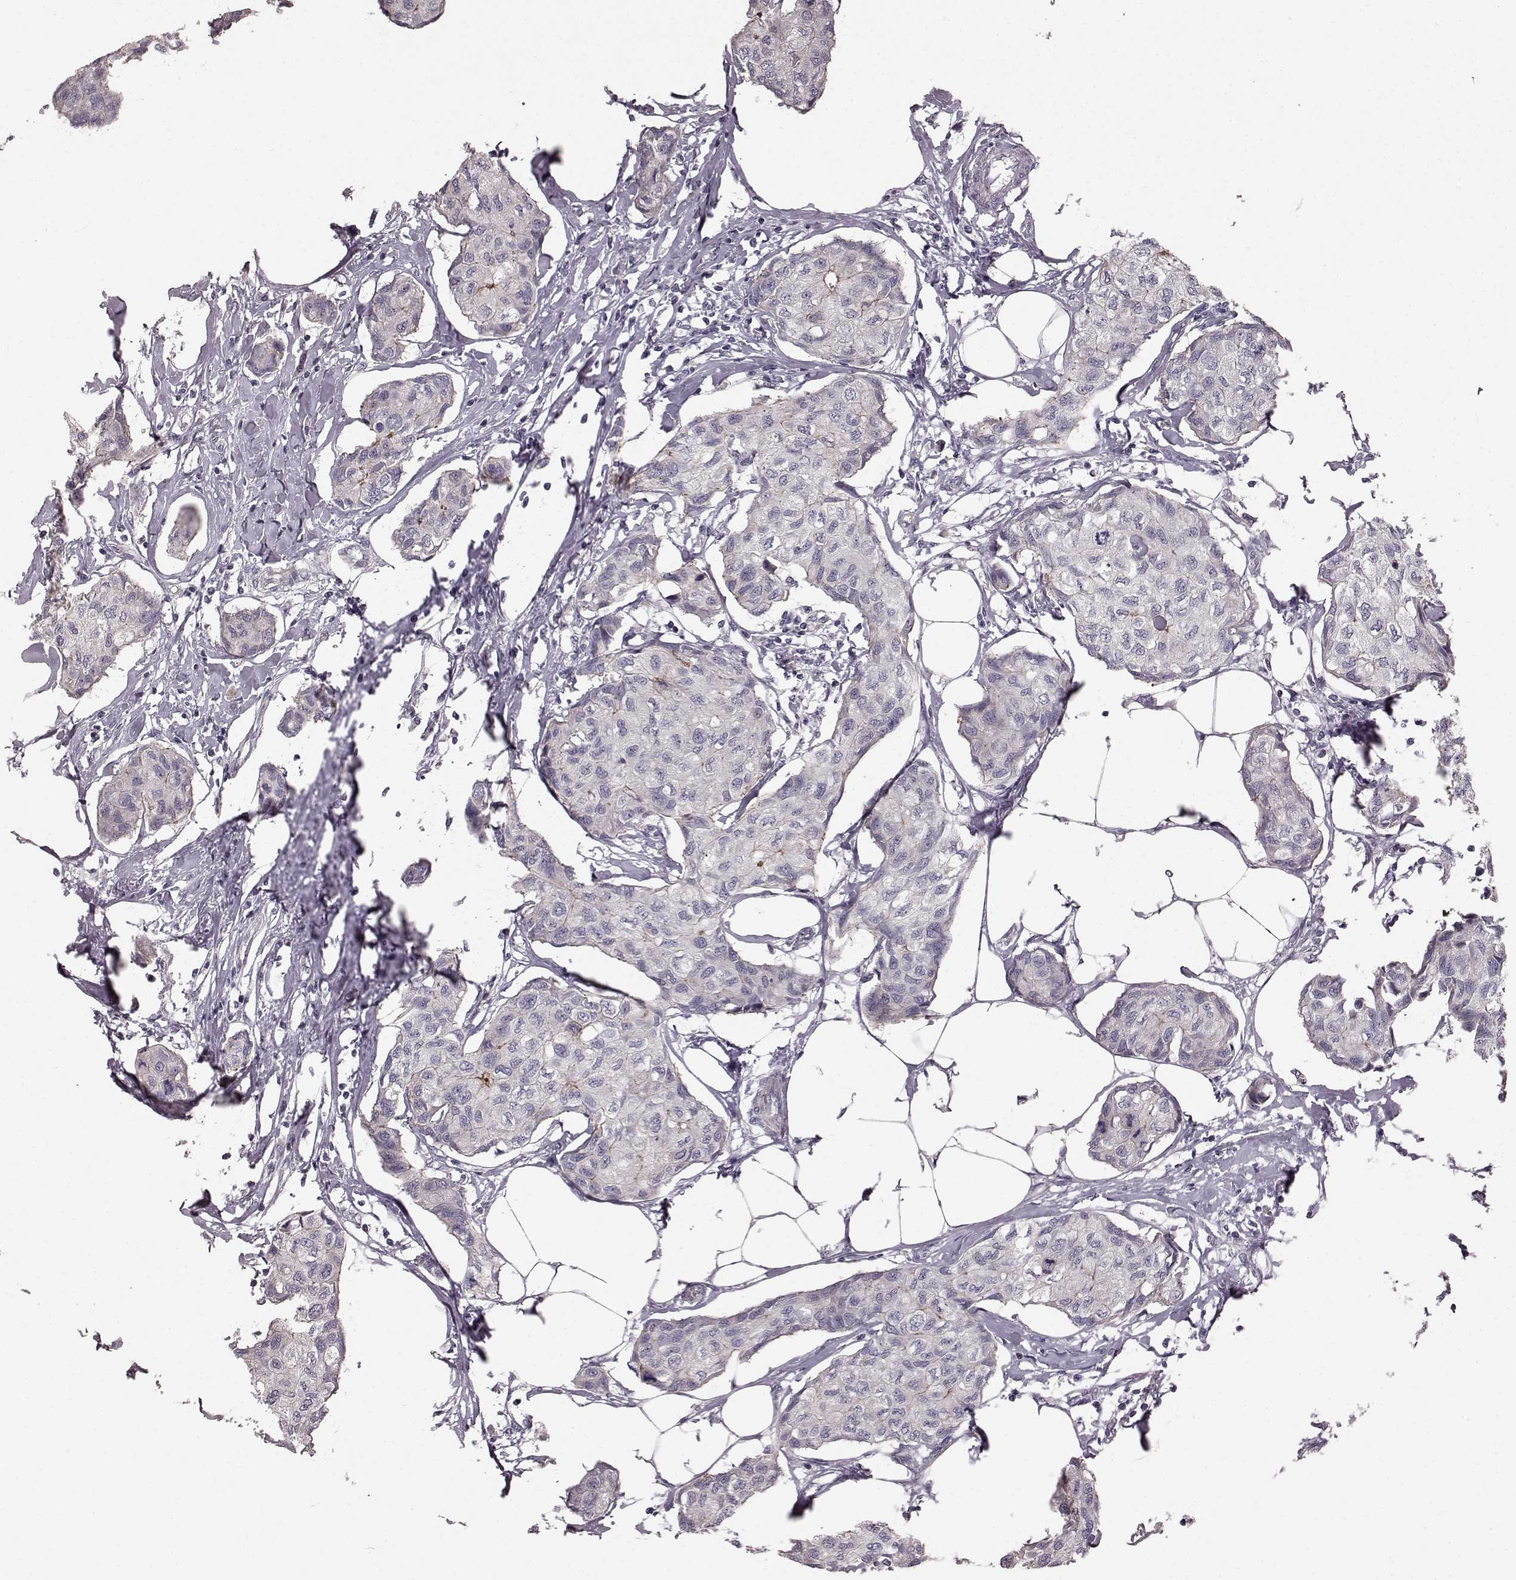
{"staining": {"intensity": "negative", "quantity": "none", "location": "none"}, "tissue": "breast cancer", "cell_type": "Tumor cells", "image_type": "cancer", "snomed": [{"axis": "morphology", "description": "Duct carcinoma"}, {"axis": "topography", "description": "Breast"}], "caption": "A photomicrograph of breast cancer stained for a protein demonstrates no brown staining in tumor cells.", "gene": "SLC22A18", "patient": {"sex": "female", "age": 80}}